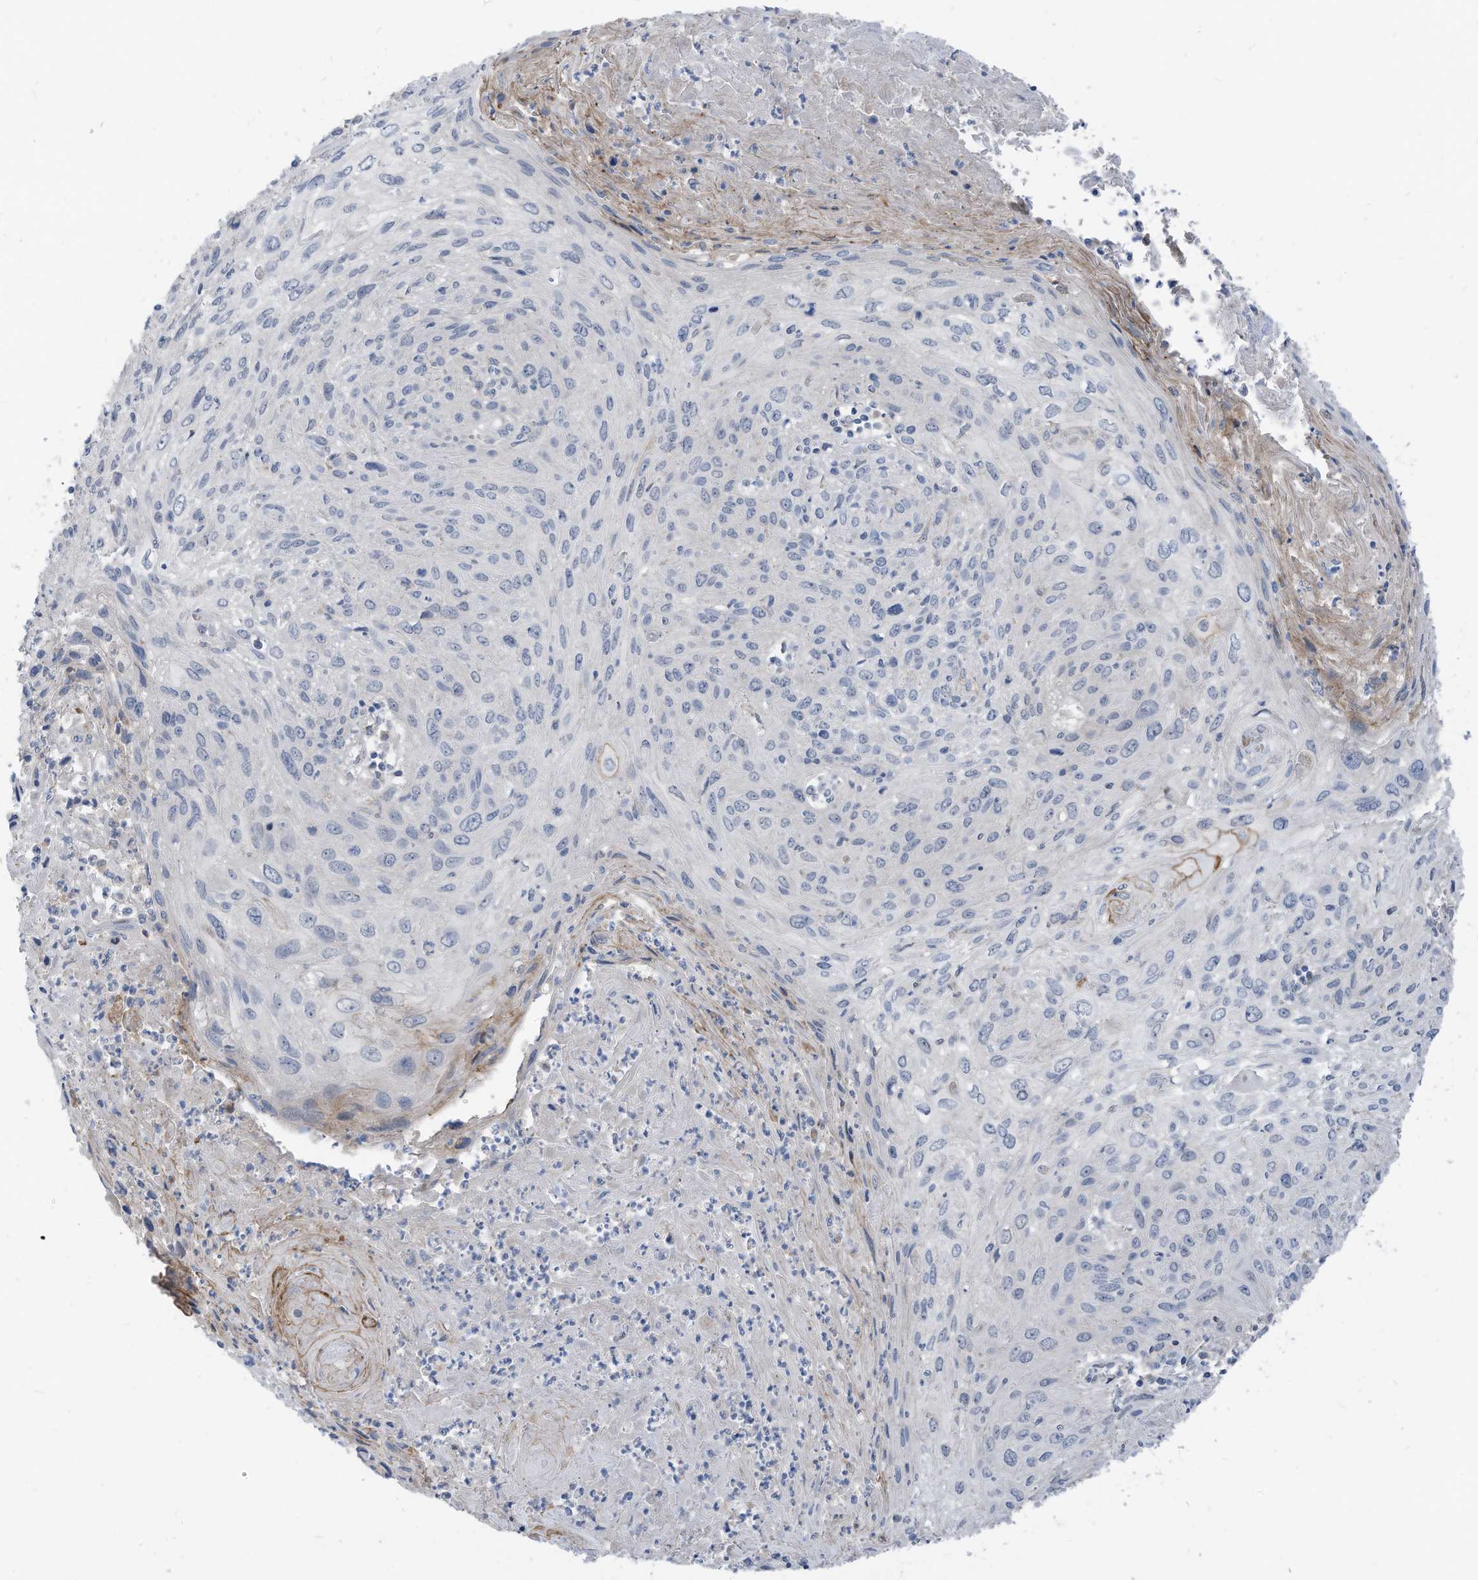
{"staining": {"intensity": "negative", "quantity": "none", "location": "none"}, "tissue": "cervical cancer", "cell_type": "Tumor cells", "image_type": "cancer", "snomed": [{"axis": "morphology", "description": "Squamous cell carcinoma, NOS"}, {"axis": "topography", "description": "Cervix"}], "caption": "An image of squamous cell carcinoma (cervical) stained for a protein demonstrates no brown staining in tumor cells.", "gene": "LDAH", "patient": {"sex": "female", "age": 51}}